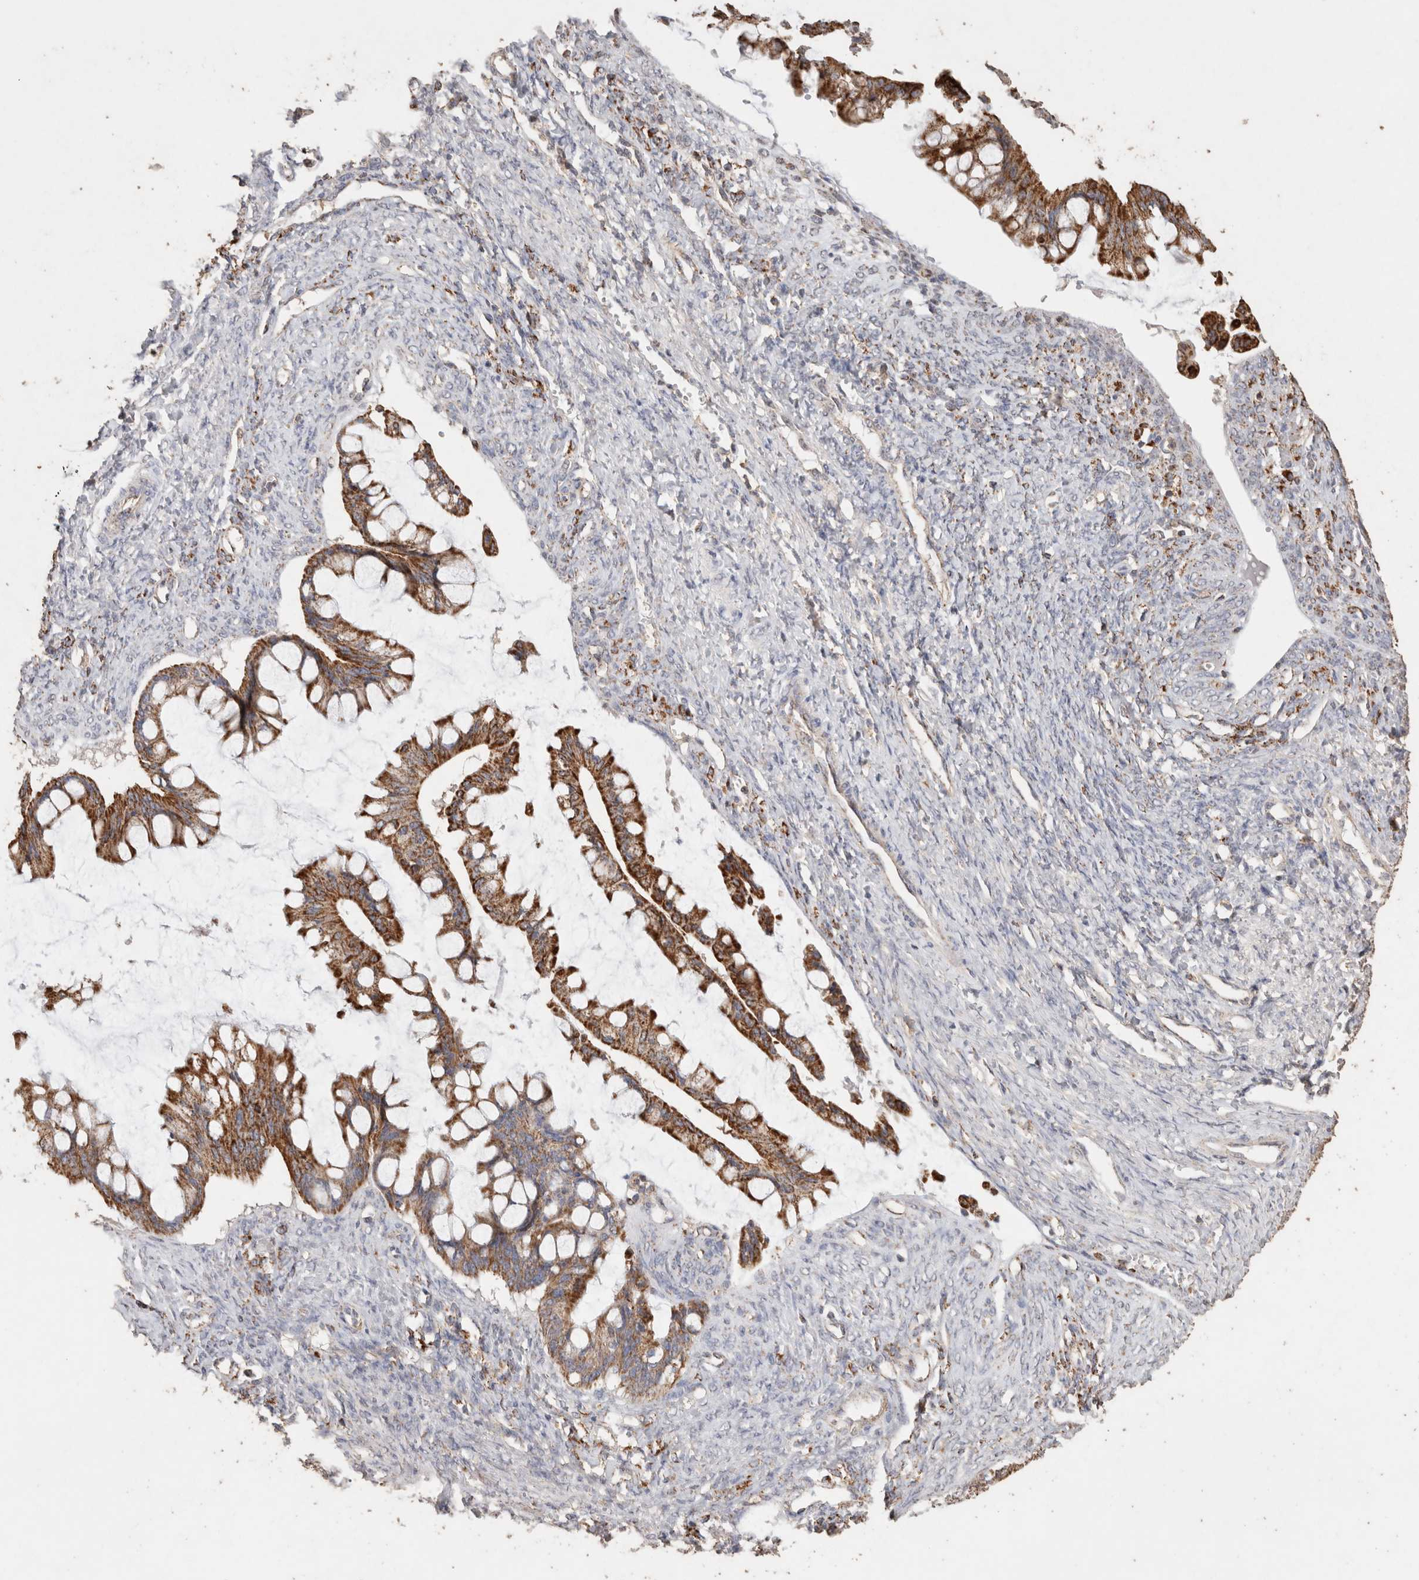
{"staining": {"intensity": "strong", "quantity": ">75%", "location": "cytoplasmic/membranous"}, "tissue": "ovarian cancer", "cell_type": "Tumor cells", "image_type": "cancer", "snomed": [{"axis": "morphology", "description": "Cystadenocarcinoma, mucinous, NOS"}, {"axis": "topography", "description": "Ovary"}], "caption": "Protein staining of ovarian cancer tissue shows strong cytoplasmic/membranous positivity in about >75% of tumor cells. The staining is performed using DAB (3,3'-diaminobenzidine) brown chromogen to label protein expression. The nuclei are counter-stained blue using hematoxylin.", "gene": "ACADM", "patient": {"sex": "female", "age": 73}}